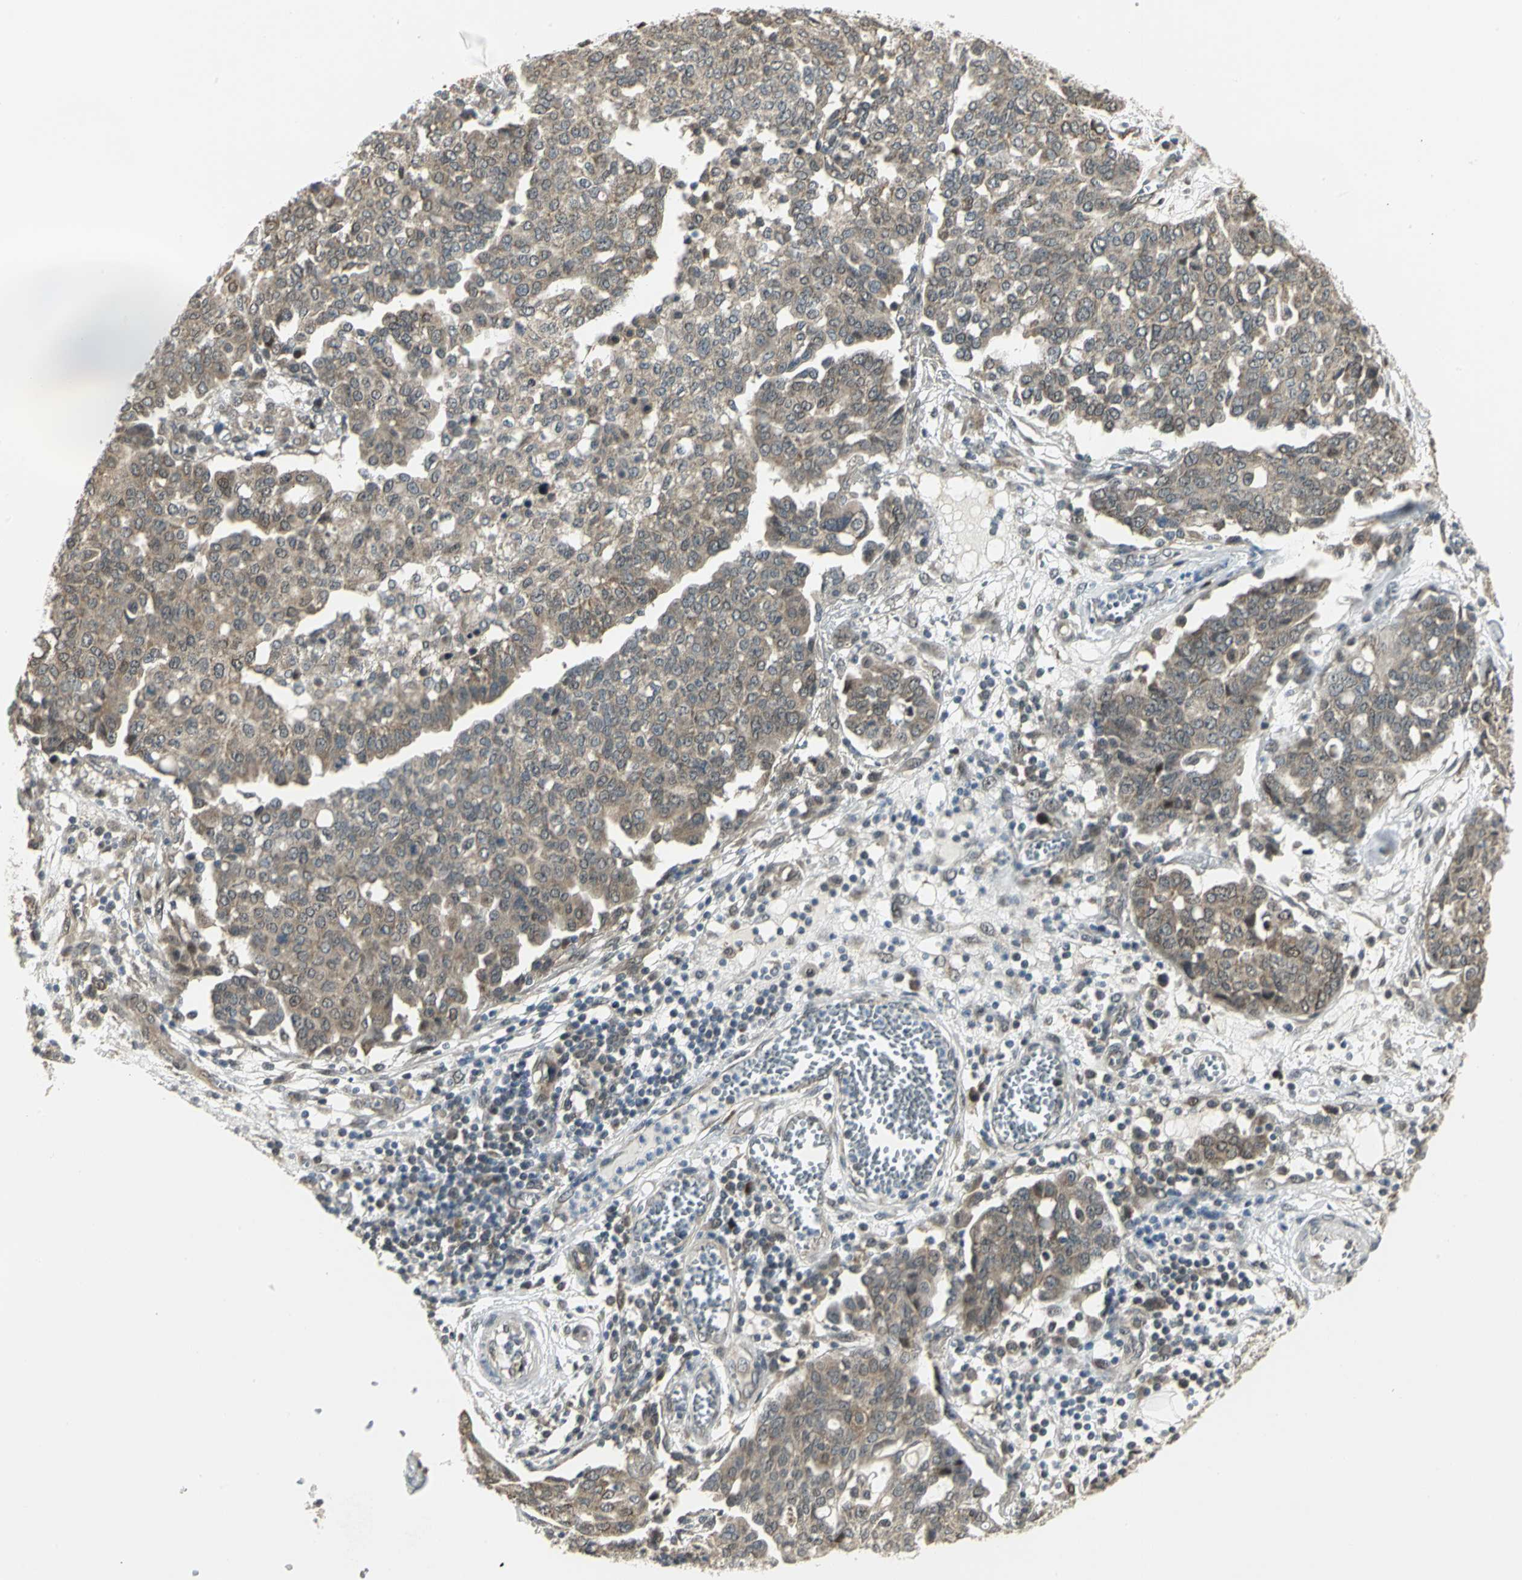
{"staining": {"intensity": "moderate", "quantity": ">75%", "location": "cytoplasmic/membranous"}, "tissue": "ovarian cancer", "cell_type": "Tumor cells", "image_type": "cancer", "snomed": [{"axis": "morphology", "description": "Cystadenocarcinoma, serous, NOS"}, {"axis": "topography", "description": "Soft tissue"}, {"axis": "topography", "description": "Ovary"}], "caption": "The micrograph shows immunohistochemical staining of ovarian serous cystadenocarcinoma. There is moderate cytoplasmic/membranous expression is seen in approximately >75% of tumor cells.", "gene": "PSMC4", "patient": {"sex": "female", "age": 57}}